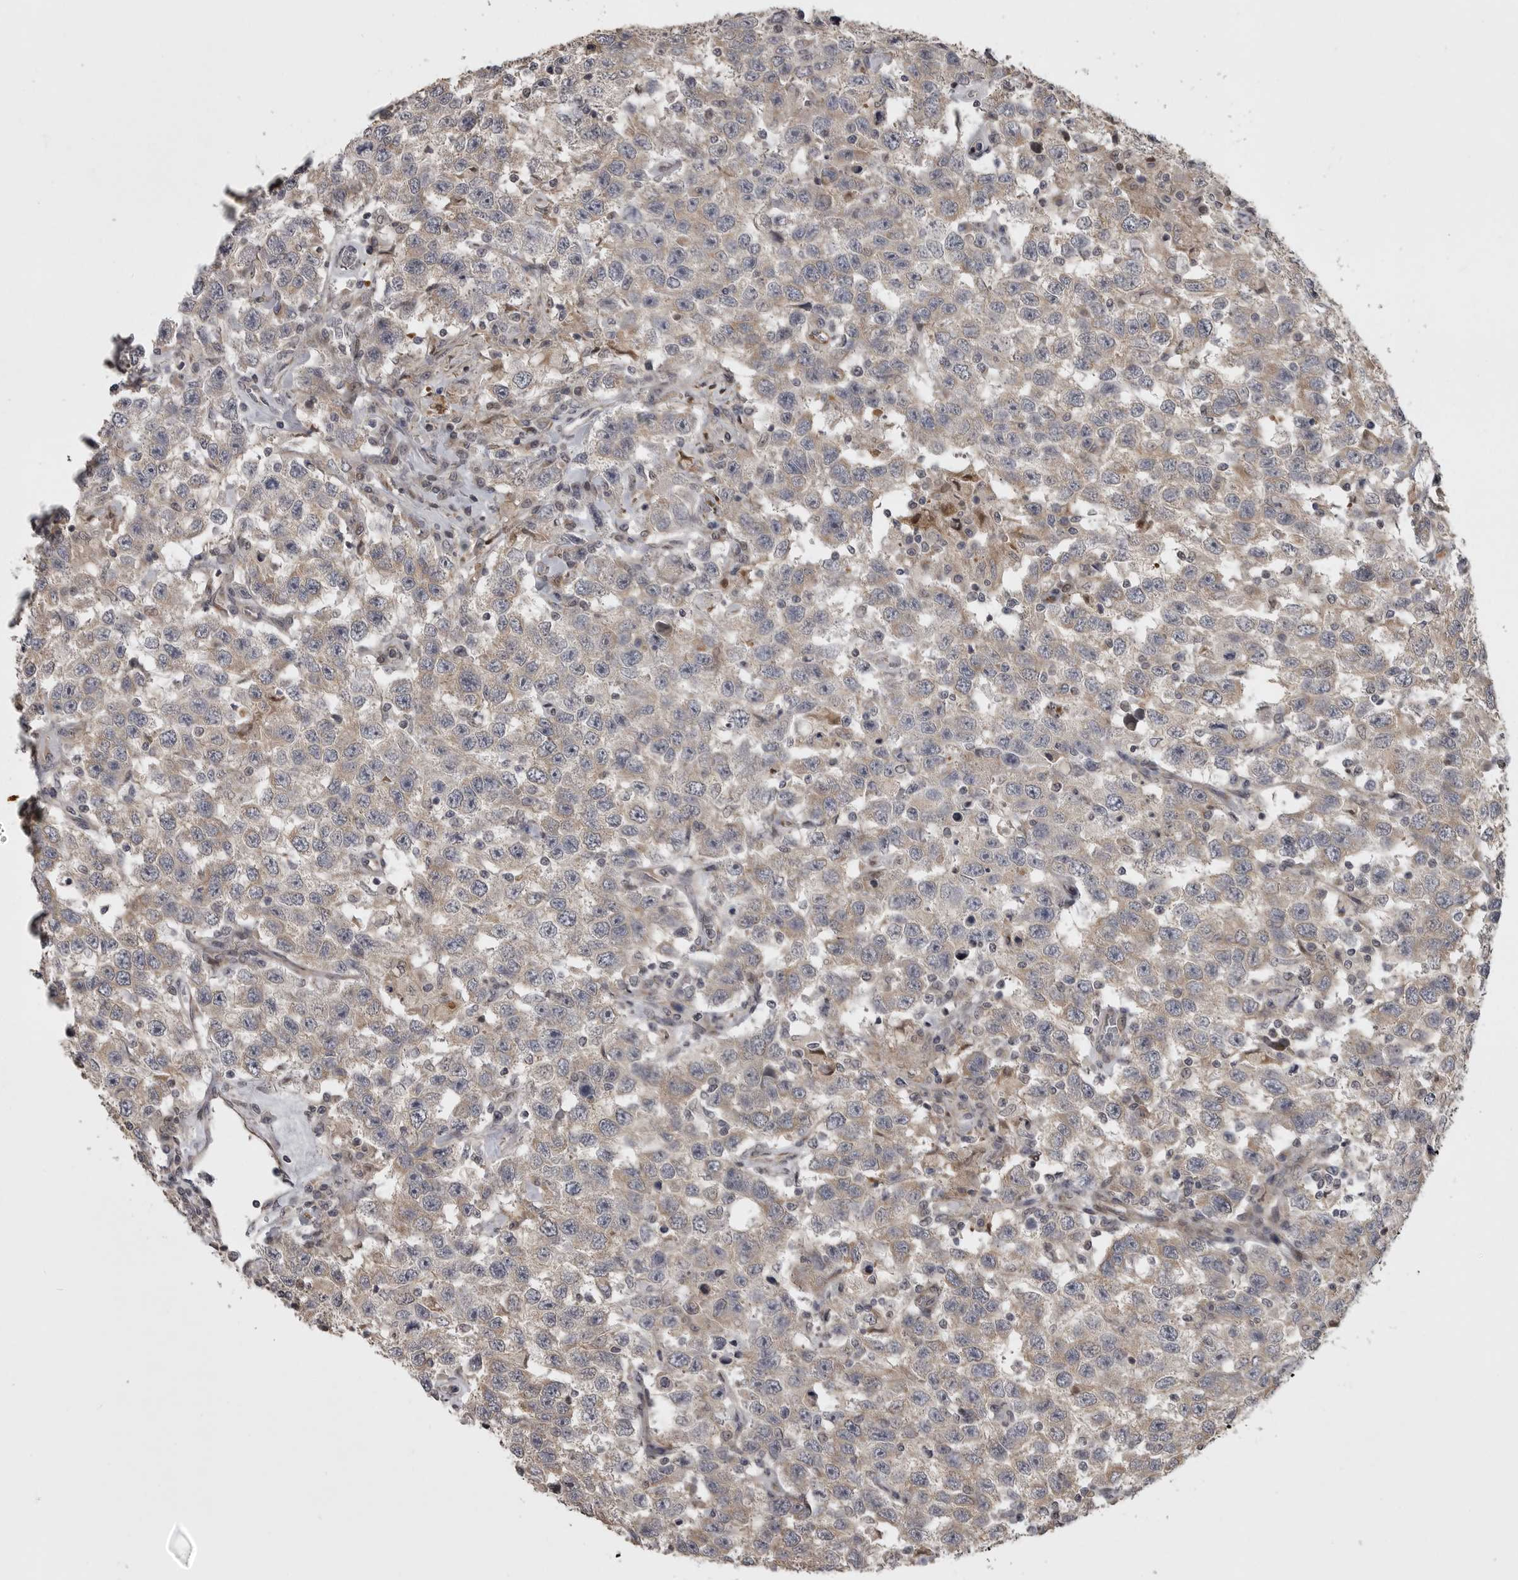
{"staining": {"intensity": "weak", "quantity": "<25%", "location": "cytoplasmic/membranous"}, "tissue": "testis cancer", "cell_type": "Tumor cells", "image_type": "cancer", "snomed": [{"axis": "morphology", "description": "Seminoma, NOS"}, {"axis": "topography", "description": "Testis"}], "caption": "This histopathology image is of testis seminoma stained with immunohistochemistry (IHC) to label a protein in brown with the nuclei are counter-stained blue. There is no expression in tumor cells.", "gene": "ZNRF1", "patient": {"sex": "male", "age": 41}}